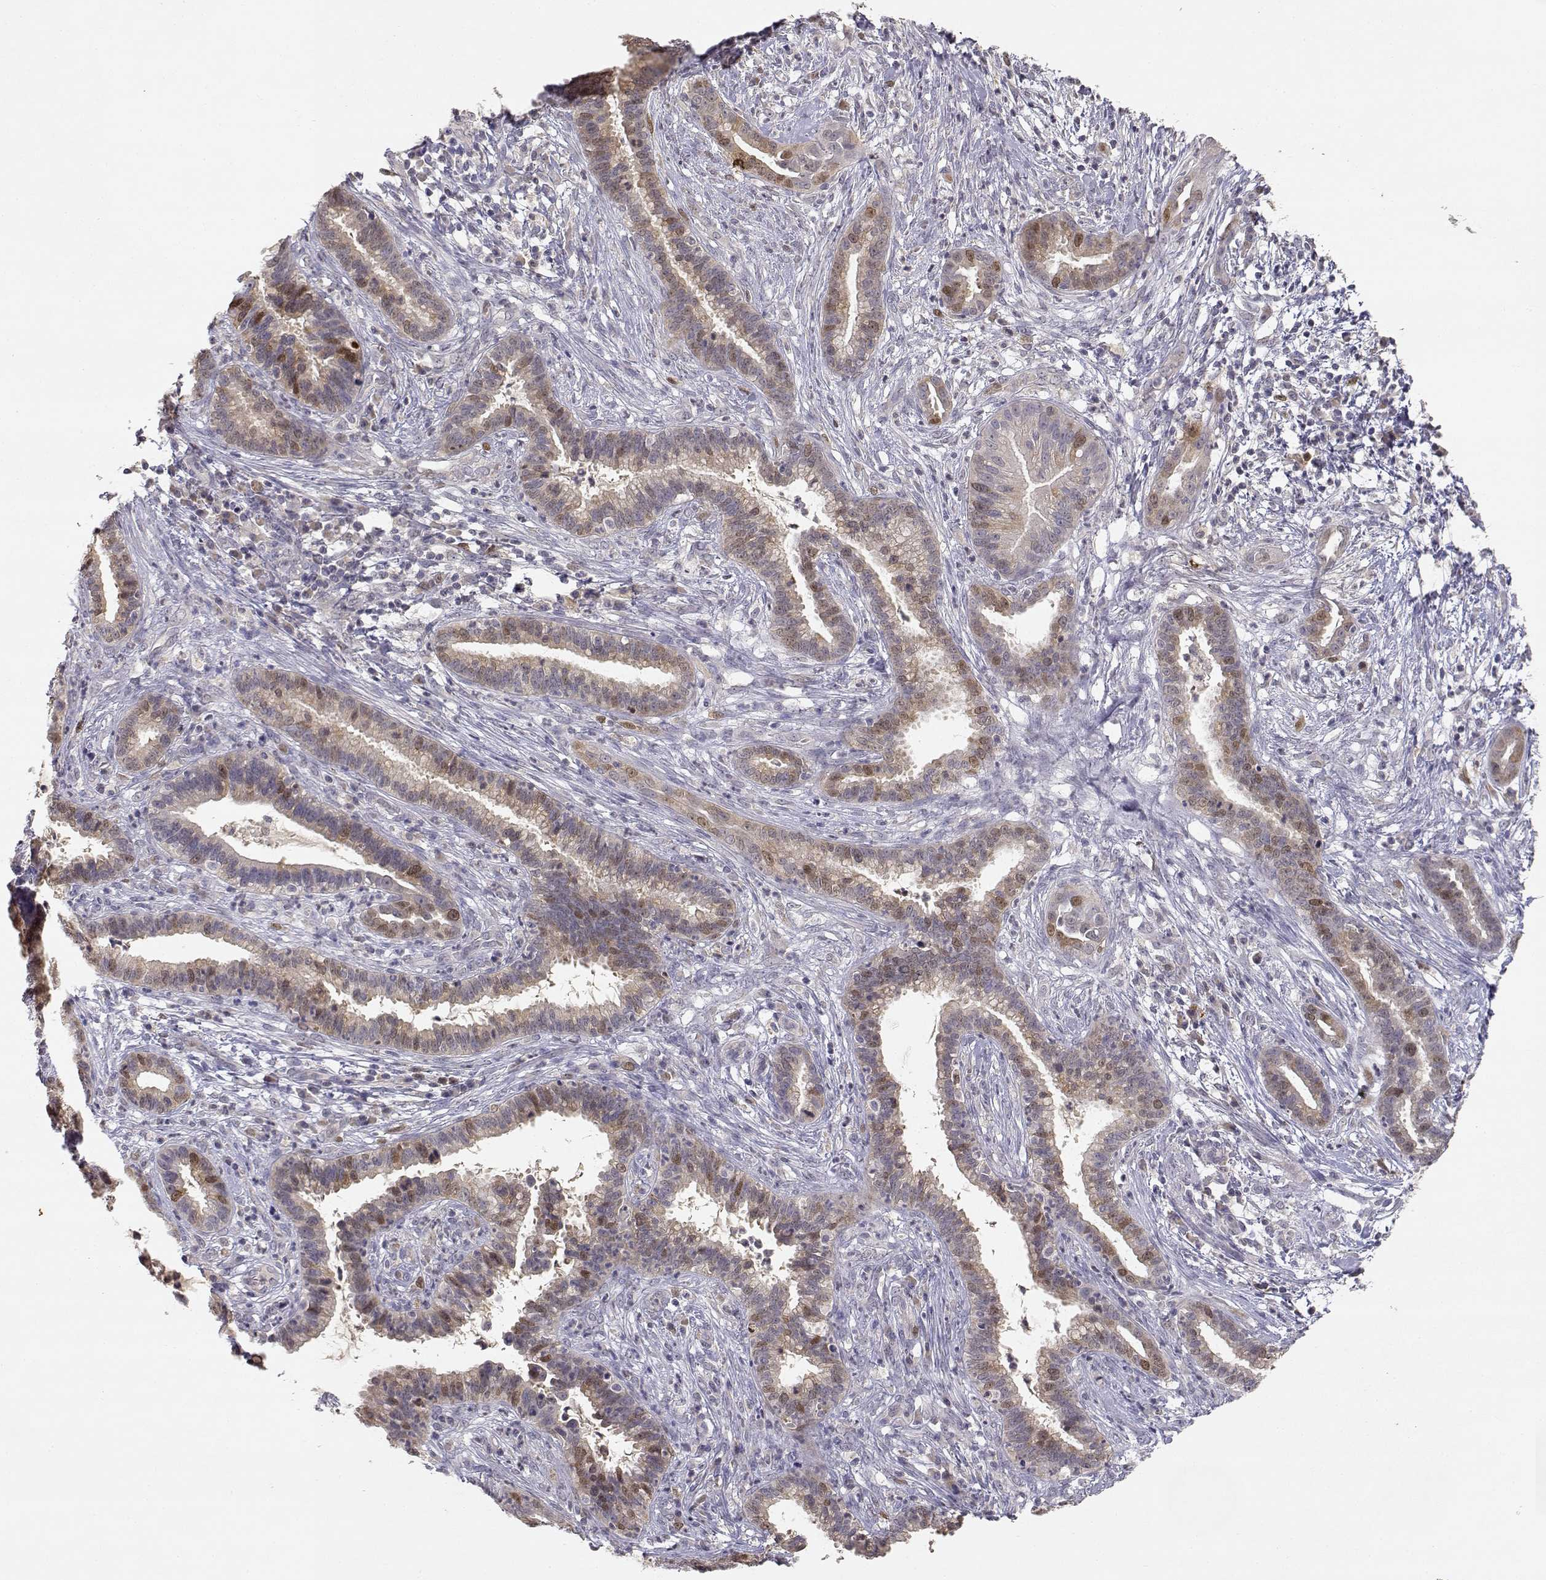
{"staining": {"intensity": "moderate", "quantity": "<25%", "location": "nuclear"}, "tissue": "cervical cancer", "cell_type": "Tumor cells", "image_type": "cancer", "snomed": [{"axis": "morphology", "description": "Adenocarcinoma, NOS"}, {"axis": "topography", "description": "Cervix"}], "caption": "Brown immunohistochemical staining in human cervical adenocarcinoma demonstrates moderate nuclear staining in about <25% of tumor cells.", "gene": "RAD51", "patient": {"sex": "female", "age": 45}}